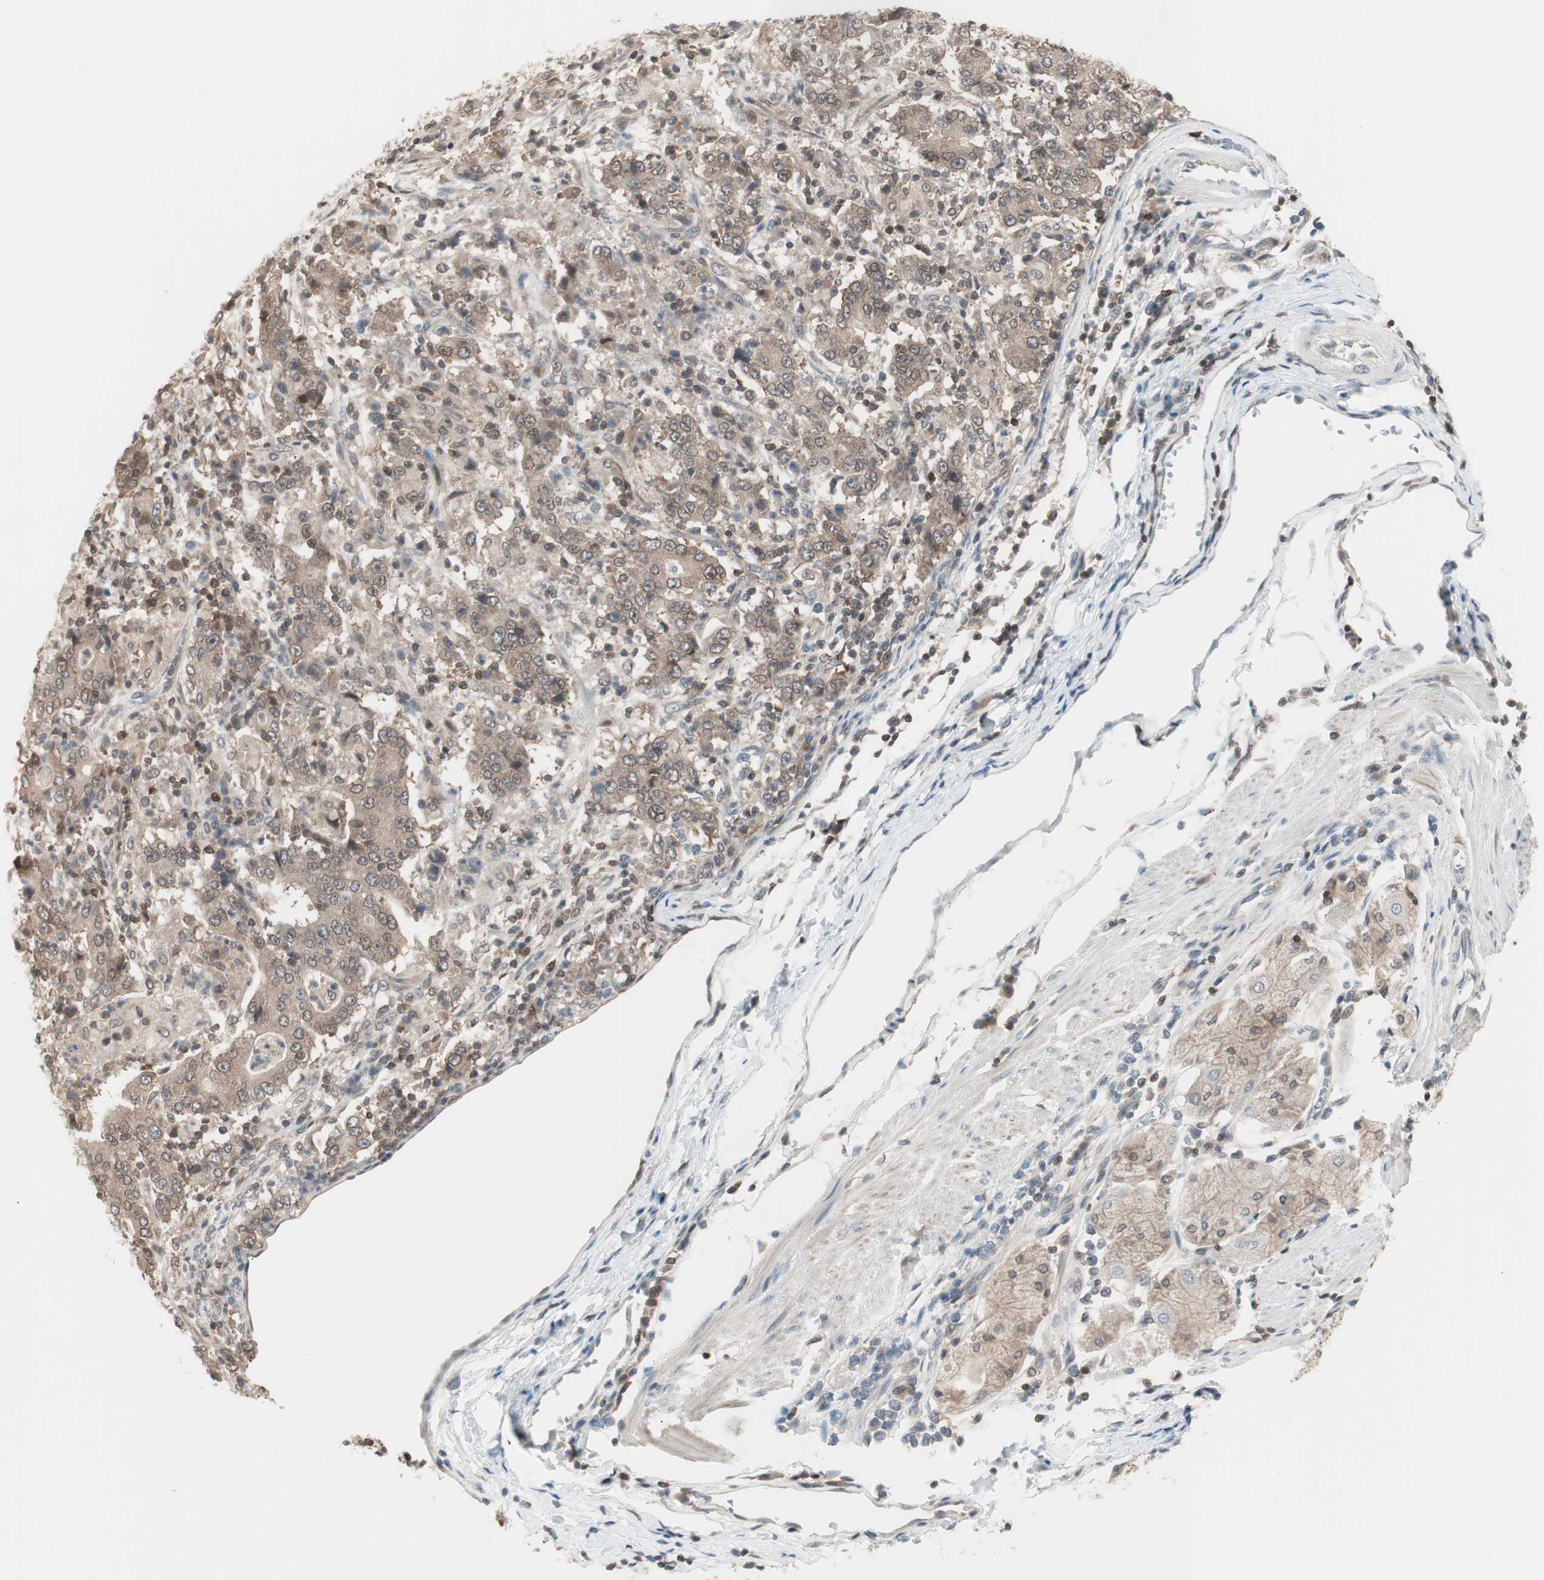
{"staining": {"intensity": "weak", "quantity": "25%-75%", "location": "cytoplasmic/membranous"}, "tissue": "stomach cancer", "cell_type": "Tumor cells", "image_type": "cancer", "snomed": [{"axis": "morphology", "description": "Normal tissue, NOS"}, {"axis": "morphology", "description": "Adenocarcinoma, NOS"}, {"axis": "topography", "description": "Stomach, upper"}, {"axis": "topography", "description": "Stomach"}], "caption": "An image of human stomach adenocarcinoma stained for a protein demonstrates weak cytoplasmic/membranous brown staining in tumor cells.", "gene": "UBE2I", "patient": {"sex": "male", "age": 59}}